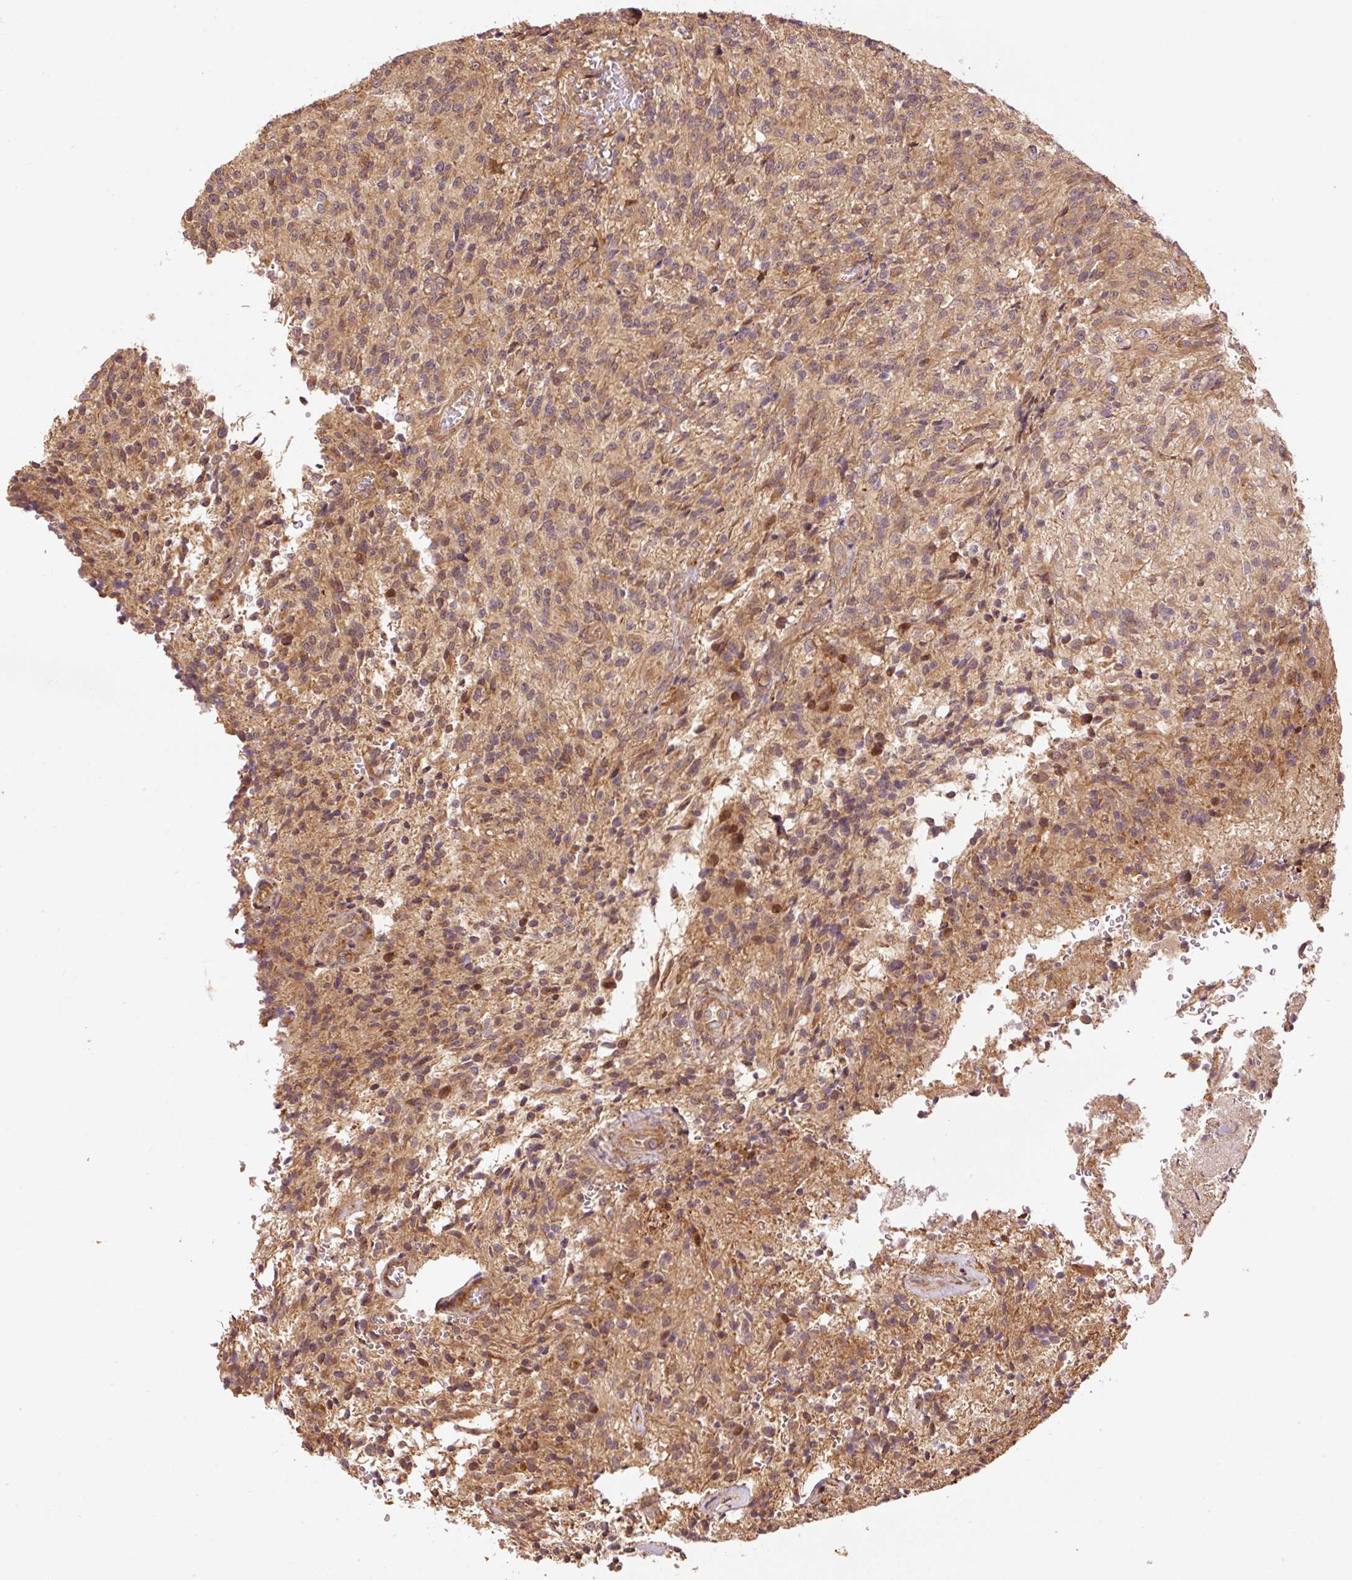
{"staining": {"intensity": "moderate", "quantity": ">75%", "location": "cytoplasmic/membranous"}, "tissue": "glioma", "cell_type": "Tumor cells", "image_type": "cancer", "snomed": [{"axis": "morphology", "description": "Normal tissue, NOS"}, {"axis": "morphology", "description": "Glioma, malignant, High grade"}, {"axis": "topography", "description": "Cerebral cortex"}], "caption": "Immunohistochemistry (IHC) staining of malignant glioma (high-grade), which shows medium levels of moderate cytoplasmic/membranous staining in approximately >75% of tumor cells indicating moderate cytoplasmic/membranous protein staining. The staining was performed using DAB (brown) for protein detection and nuclei were counterstained in hematoxylin (blue).", "gene": "OXER1", "patient": {"sex": "male", "age": 56}}